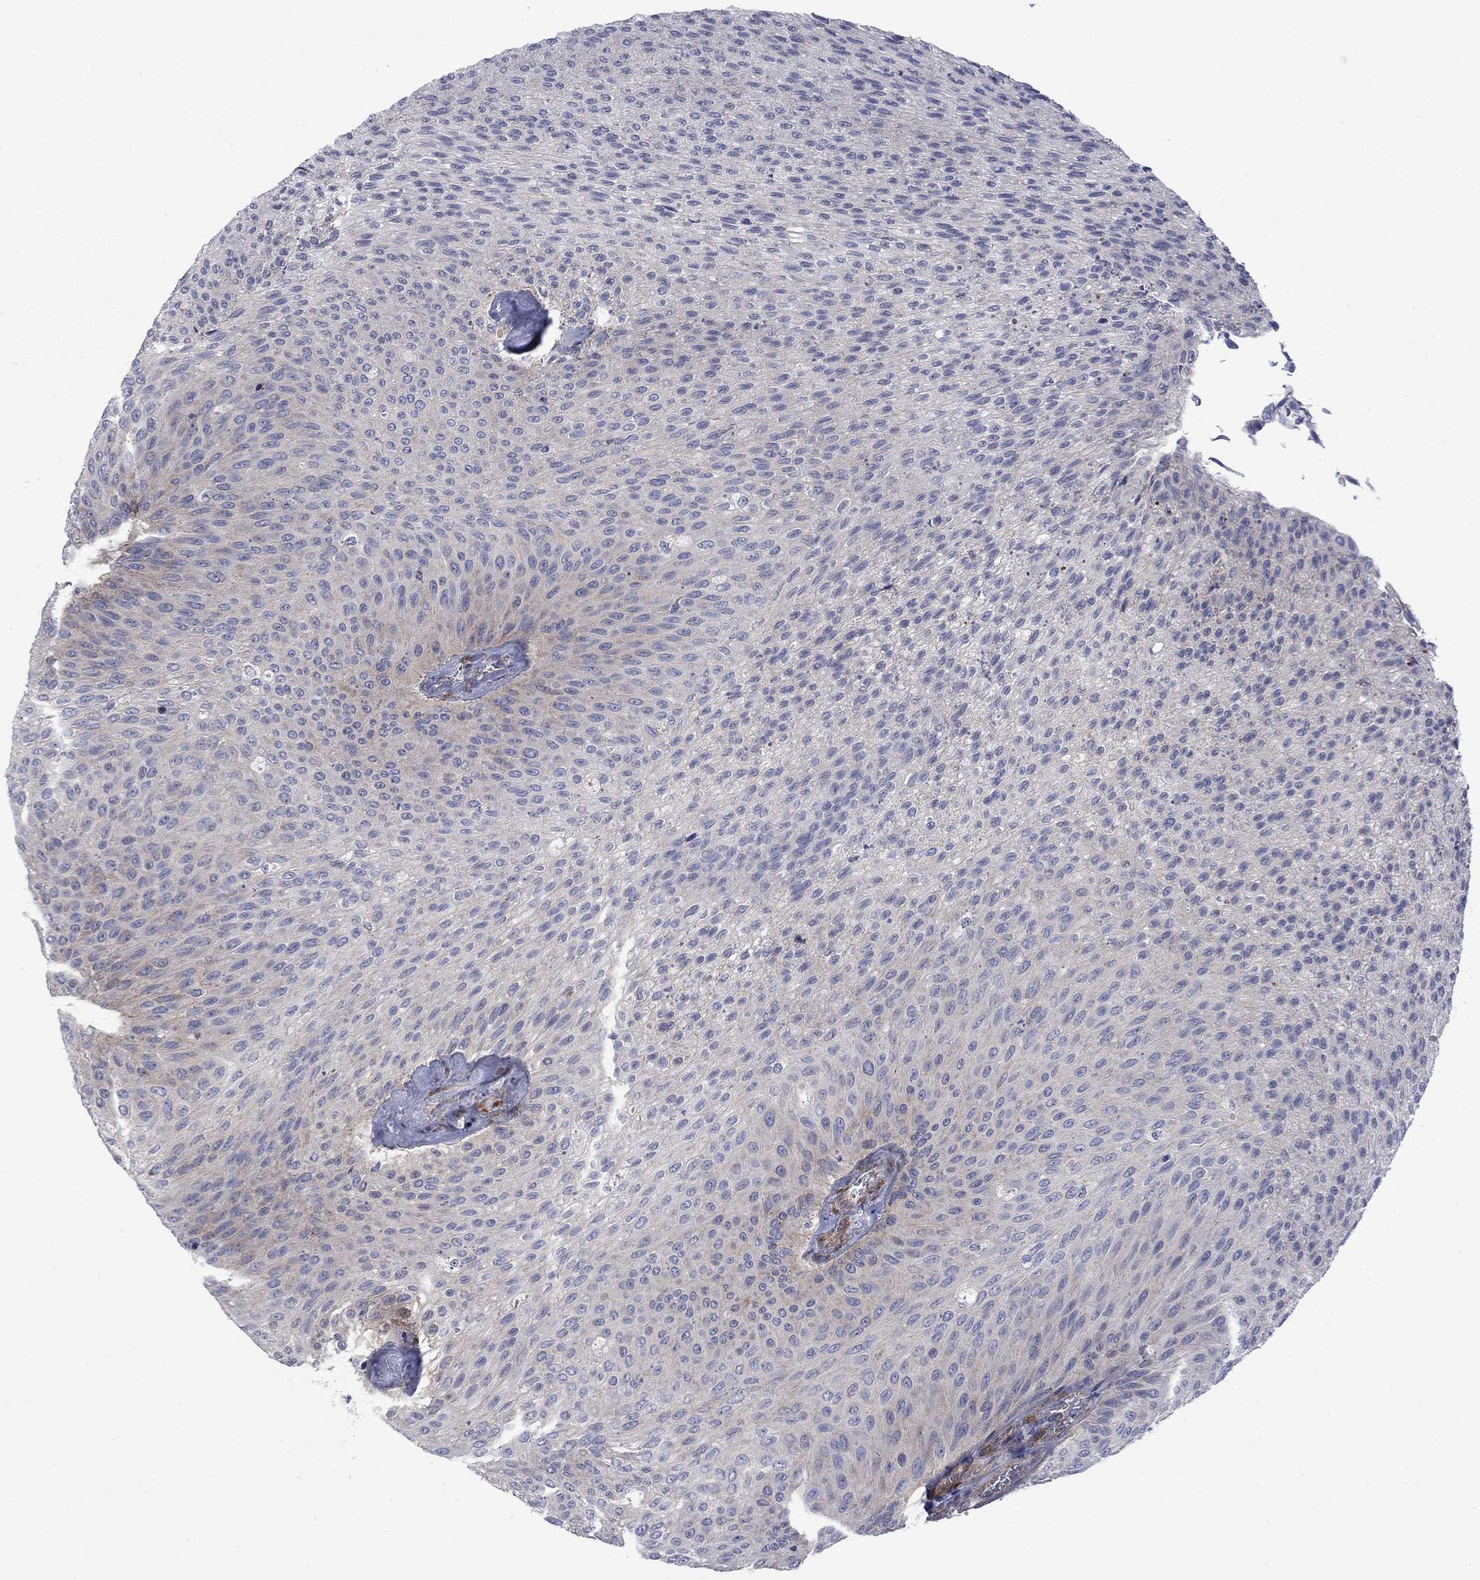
{"staining": {"intensity": "weak", "quantity": "<25%", "location": "cytoplasmic/membranous"}, "tissue": "urothelial cancer", "cell_type": "Tumor cells", "image_type": "cancer", "snomed": [{"axis": "morphology", "description": "Urothelial carcinoma, Low grade"}, {"axis": "topography", "description": "Ureter, NOS"}, {"axis": "topography", "description": "Urinary bladder"}], "caption": "This image is of urothelial cancer stained with immunohistochemistry (IHC) to label a protein in brown with the nuclei are counter-stained blue. There is no positivity in tumor cells.", "gene": "FXR1", "patient": {"sex": "male", "age": 78}}